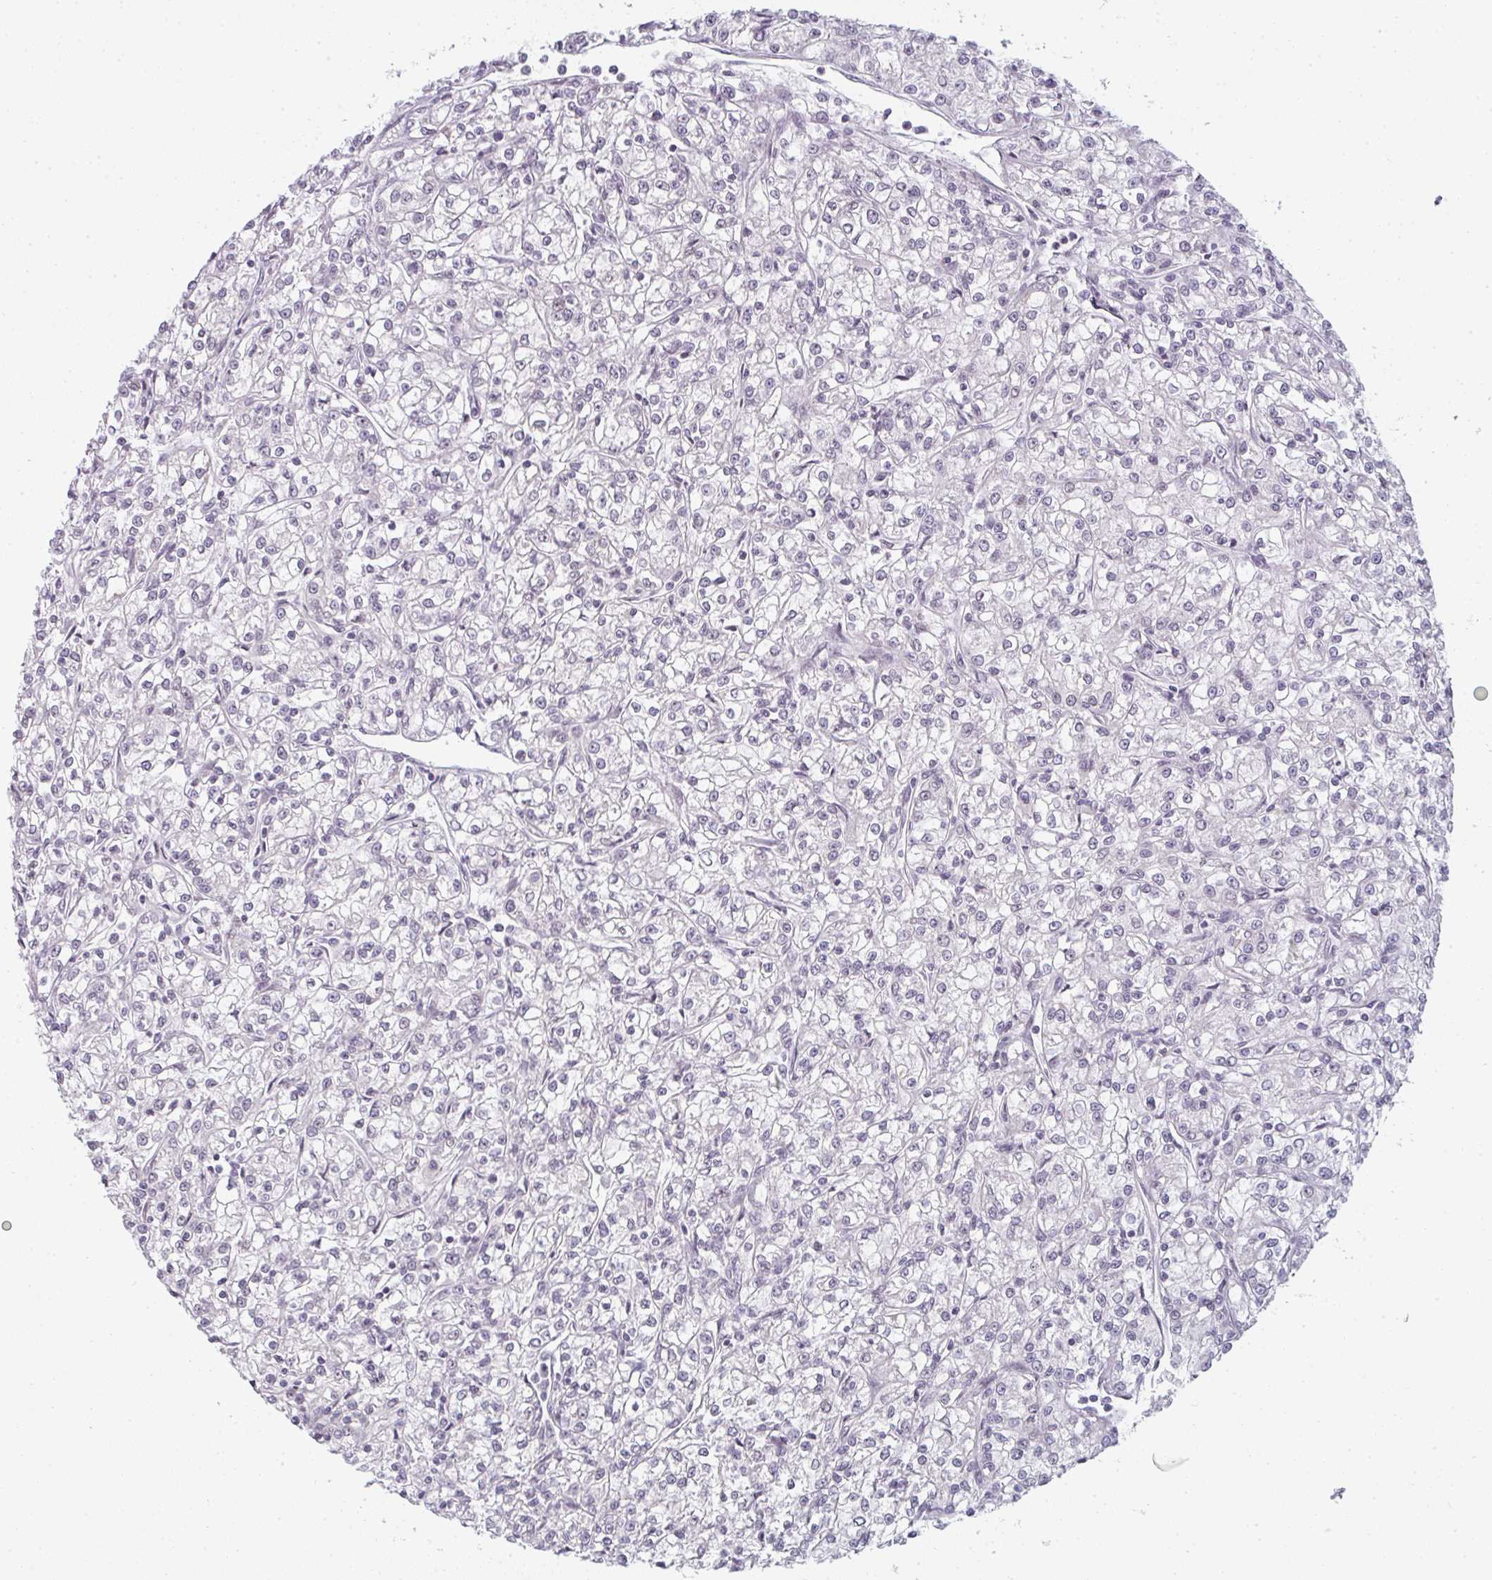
{"staining": {"intensity": "negative", "quantity": "none", "location": "none"}, "tissue": "renal cancer", "cell_type": "Tumor cells", "image_type": "cancer", "snomed": [{"axis": "morphology", "description": "Adenocarcinoma, NOS"}, {"axis": "topography", "description": "Kidney"}], "caption": "DAB (3,3'-diaminobenzidine) immunohistochemical staining of adenocarcinoma (renal) displays no significant expression in tumor cells. (DAB immunohistochemistry visualized using brightfield microscopy, high magnification).", "gene": "RBBP6", "patient": {"sex": "female", "age": 59}}